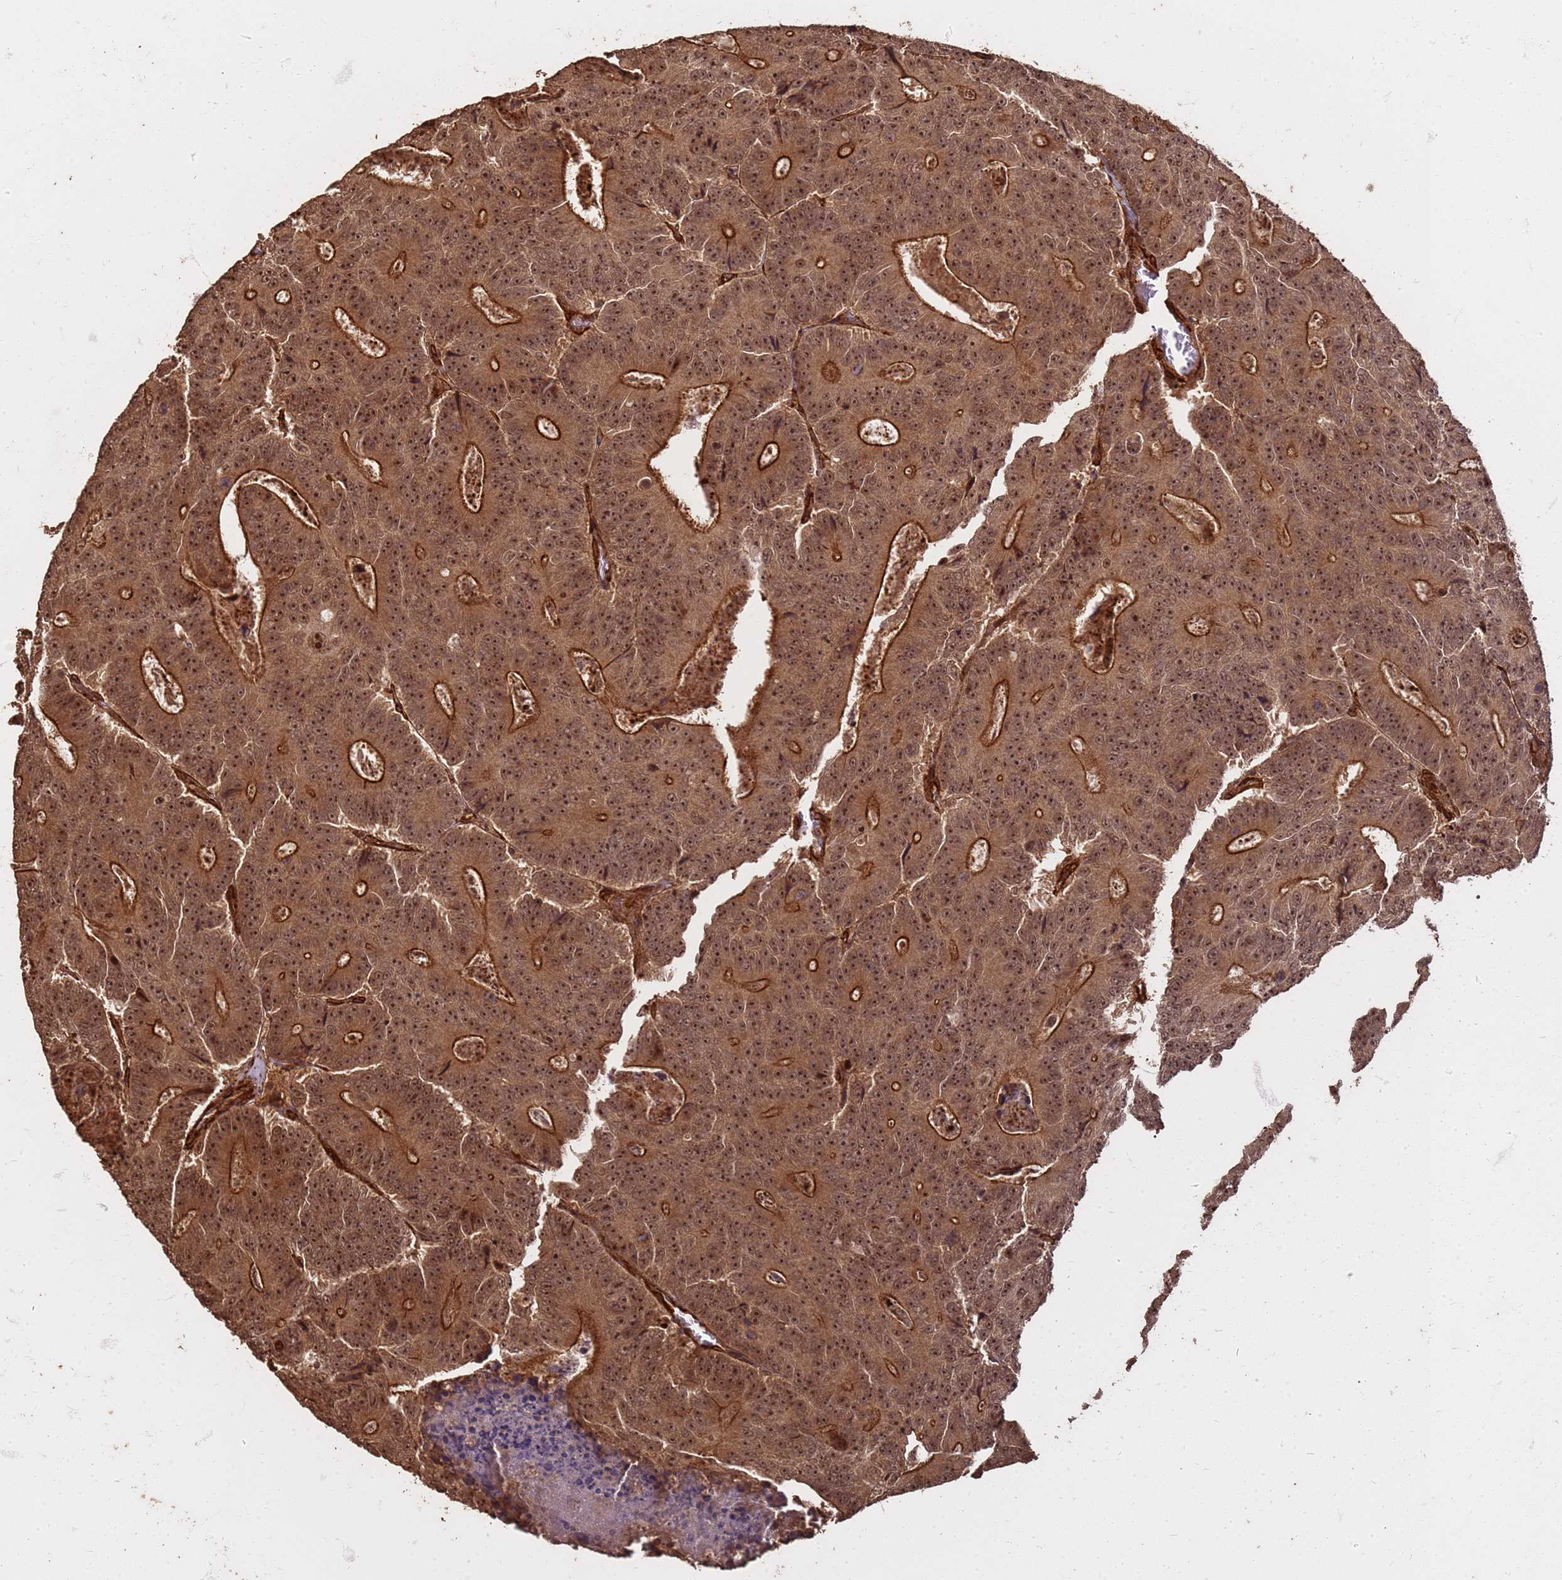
{"staining": {"intensity": "strong", "quantity": ">75%", "location": "cytoplasmic/membranous,nuclear"}, "tissue": "colorectal cancer", "cell_type": "Tumor cells", "image_type": "cancer", "snomed": [{"axis": "morphology", "description": "Adenocarcinoma, NOS"}, {"axis": "topography", "description": "Colon"}], "caption": "Immunohistochemistry (DAB) staining of human colorectal adenocarcinoma exhibits strong cytoplasmic/membranous and nuclear protein positivity in about >75% of tumor cells. The staining is performed using DAB brown chromogen to label protein expression. The nuclei are counter-stained blue using hematoxylin.", "gene": "KIF26A", "patient": {"sex": "male", "age": 83}}